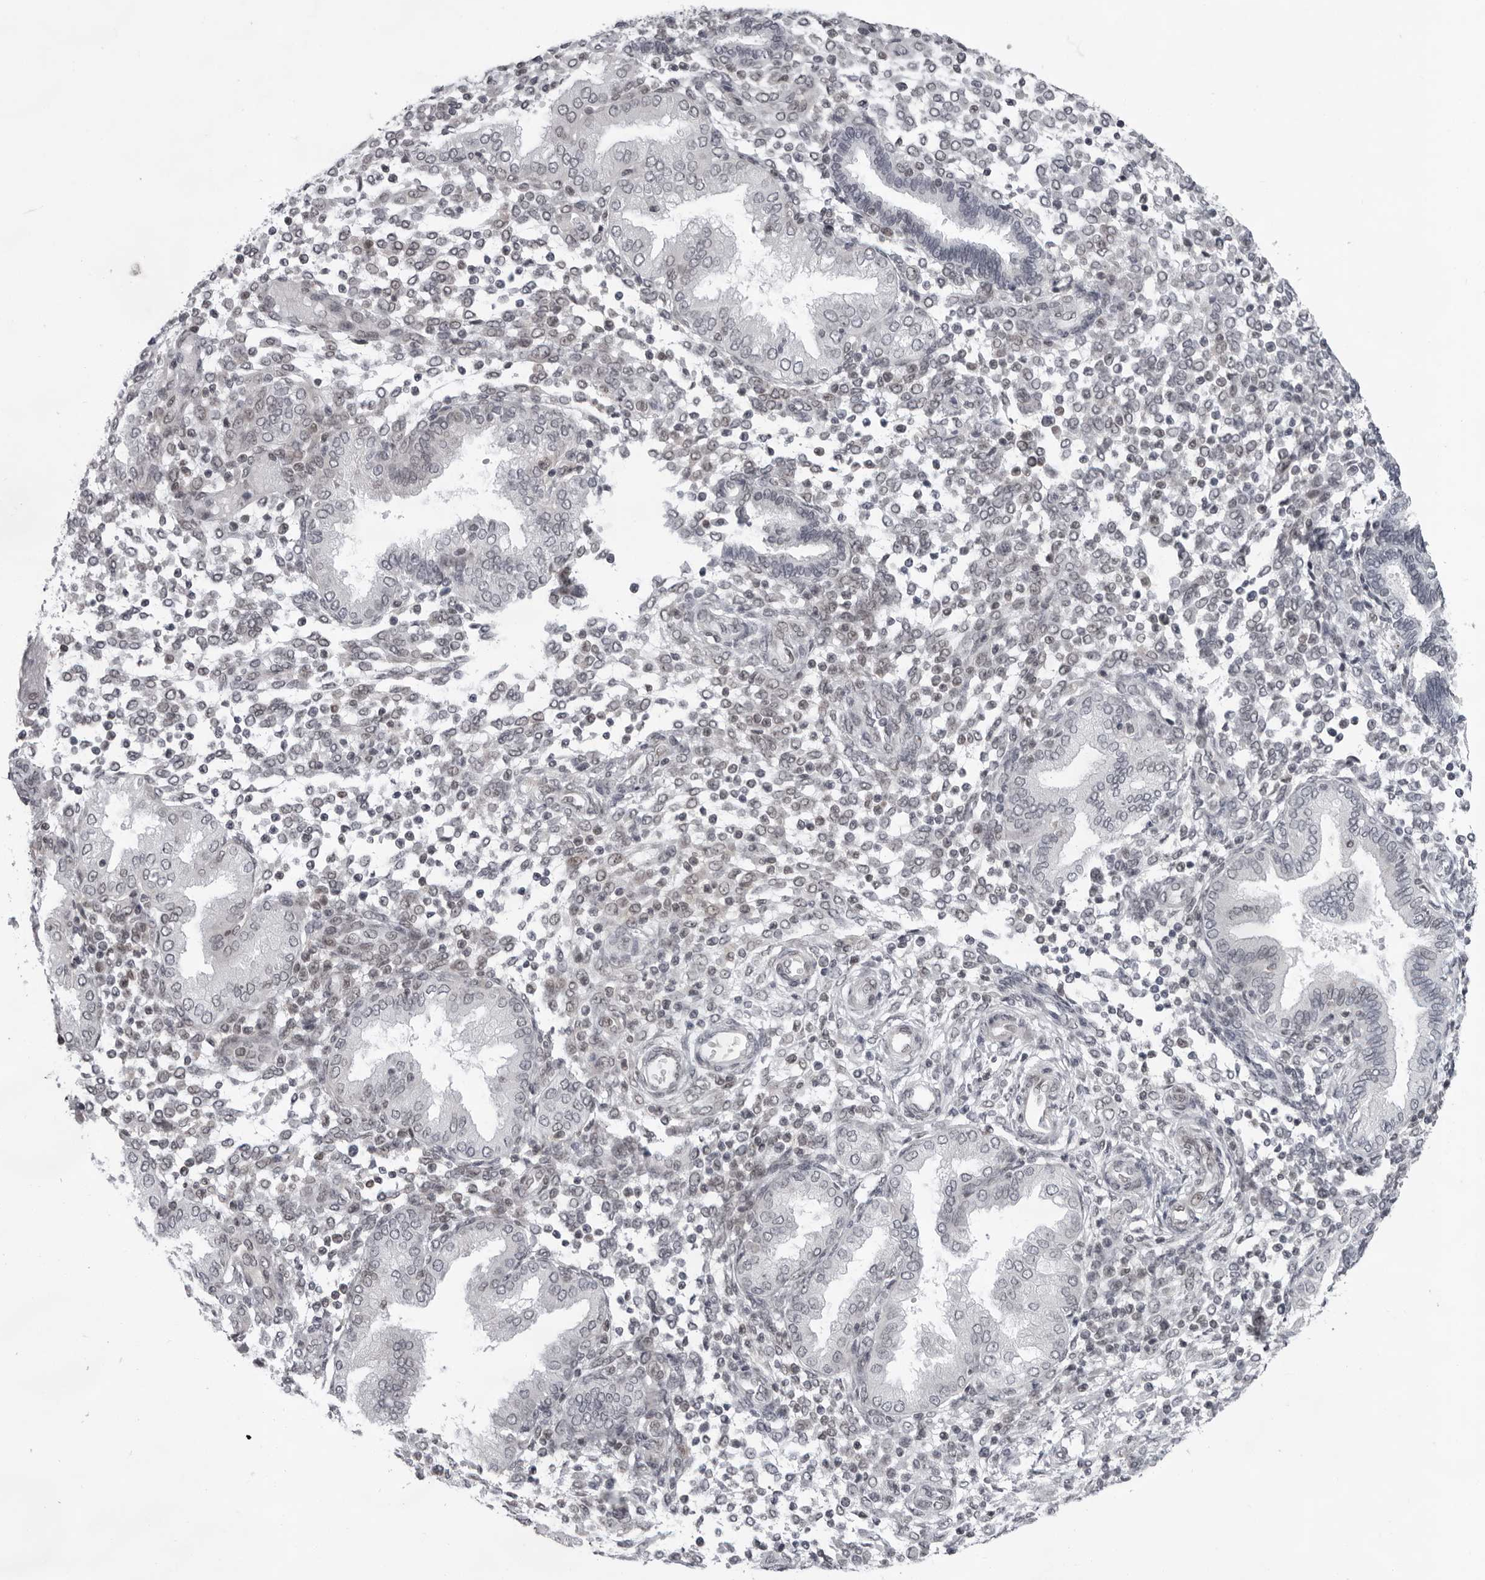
{"staining": {"intensity": "weak", "quantity": "<25%", "location": "nuclear"}, "tissue": "endometrium", "cell_type": "Cells in endometrial stroma", "image_type": "normal", "snomed": [{"axis": "morphology", "description": "Normal tissue, NOS"}, {"axis": "topography", "description": "Endometrium"}], "caption": "DAB (3,3'-diaminobenzidine) immunohistochemical staining of normal human endometrium reveals no significant expression in cells in endometrial stroma.", "gene": "EXOSC10", "patient": {"sex": "female", "age": 53}}